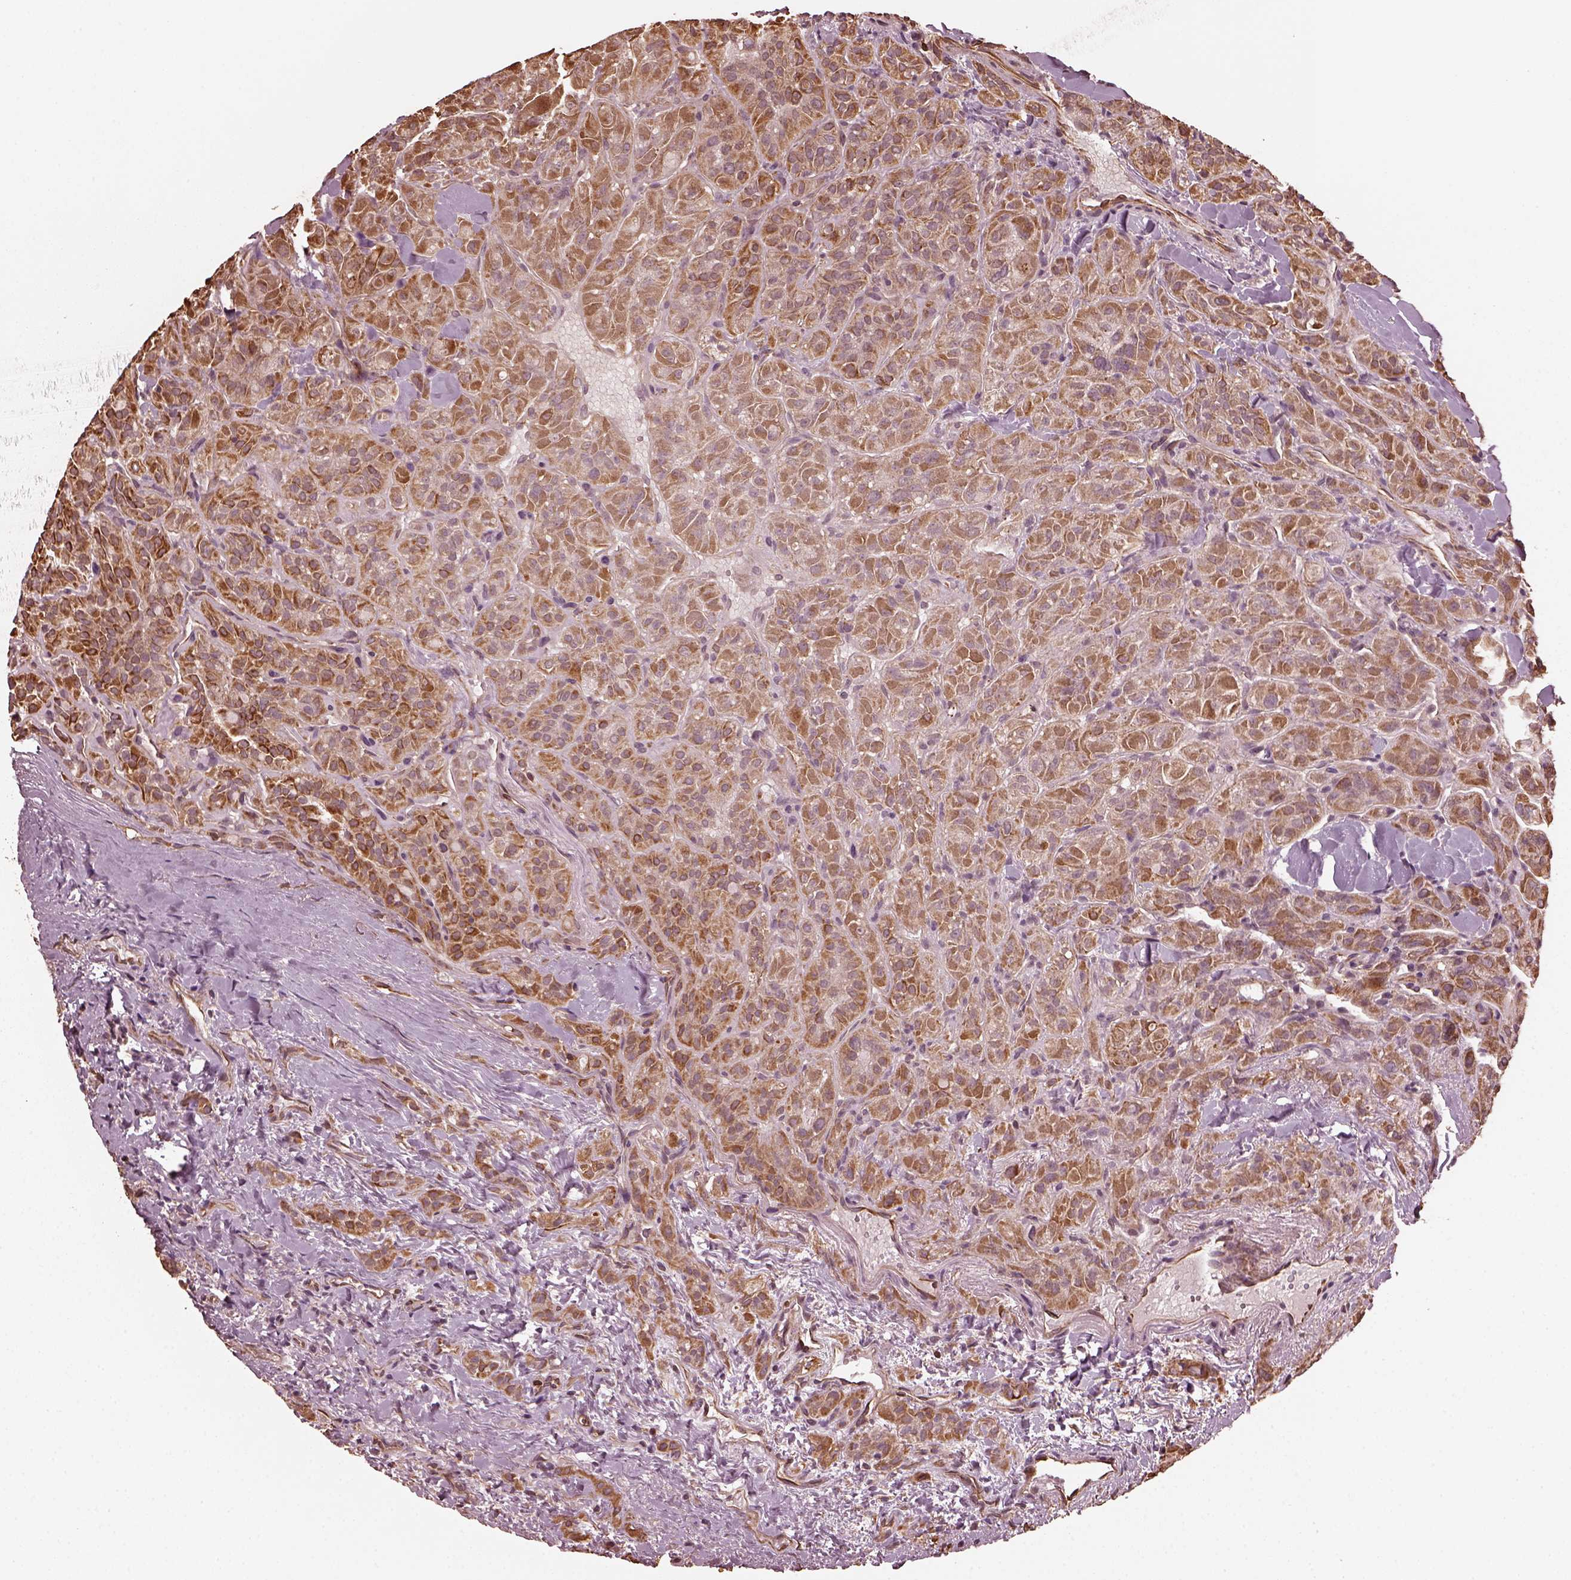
{"staining": {"intensity": "moderate", "quantity": "<25%", "location": "cytoplasmic/membranous"}, "tissue": "thyroid cancer", "cell_type": "Tumor cells", "image_type": "cancer", "snomed": [{"axis": "morphology", "description": "Papillary adenocarcinoma, NOS"}, {"axis": "topography", "description": "Thyroid gland"}], "caption": "Tumor cells demonstrate low levels of moderate cytoplasmic/membranous expression in approximately <25% of cells in thyroid papillary adenocarcinoma.", "gene": "GTPBP1", "patient": {"sex": "female", "age": 45}}